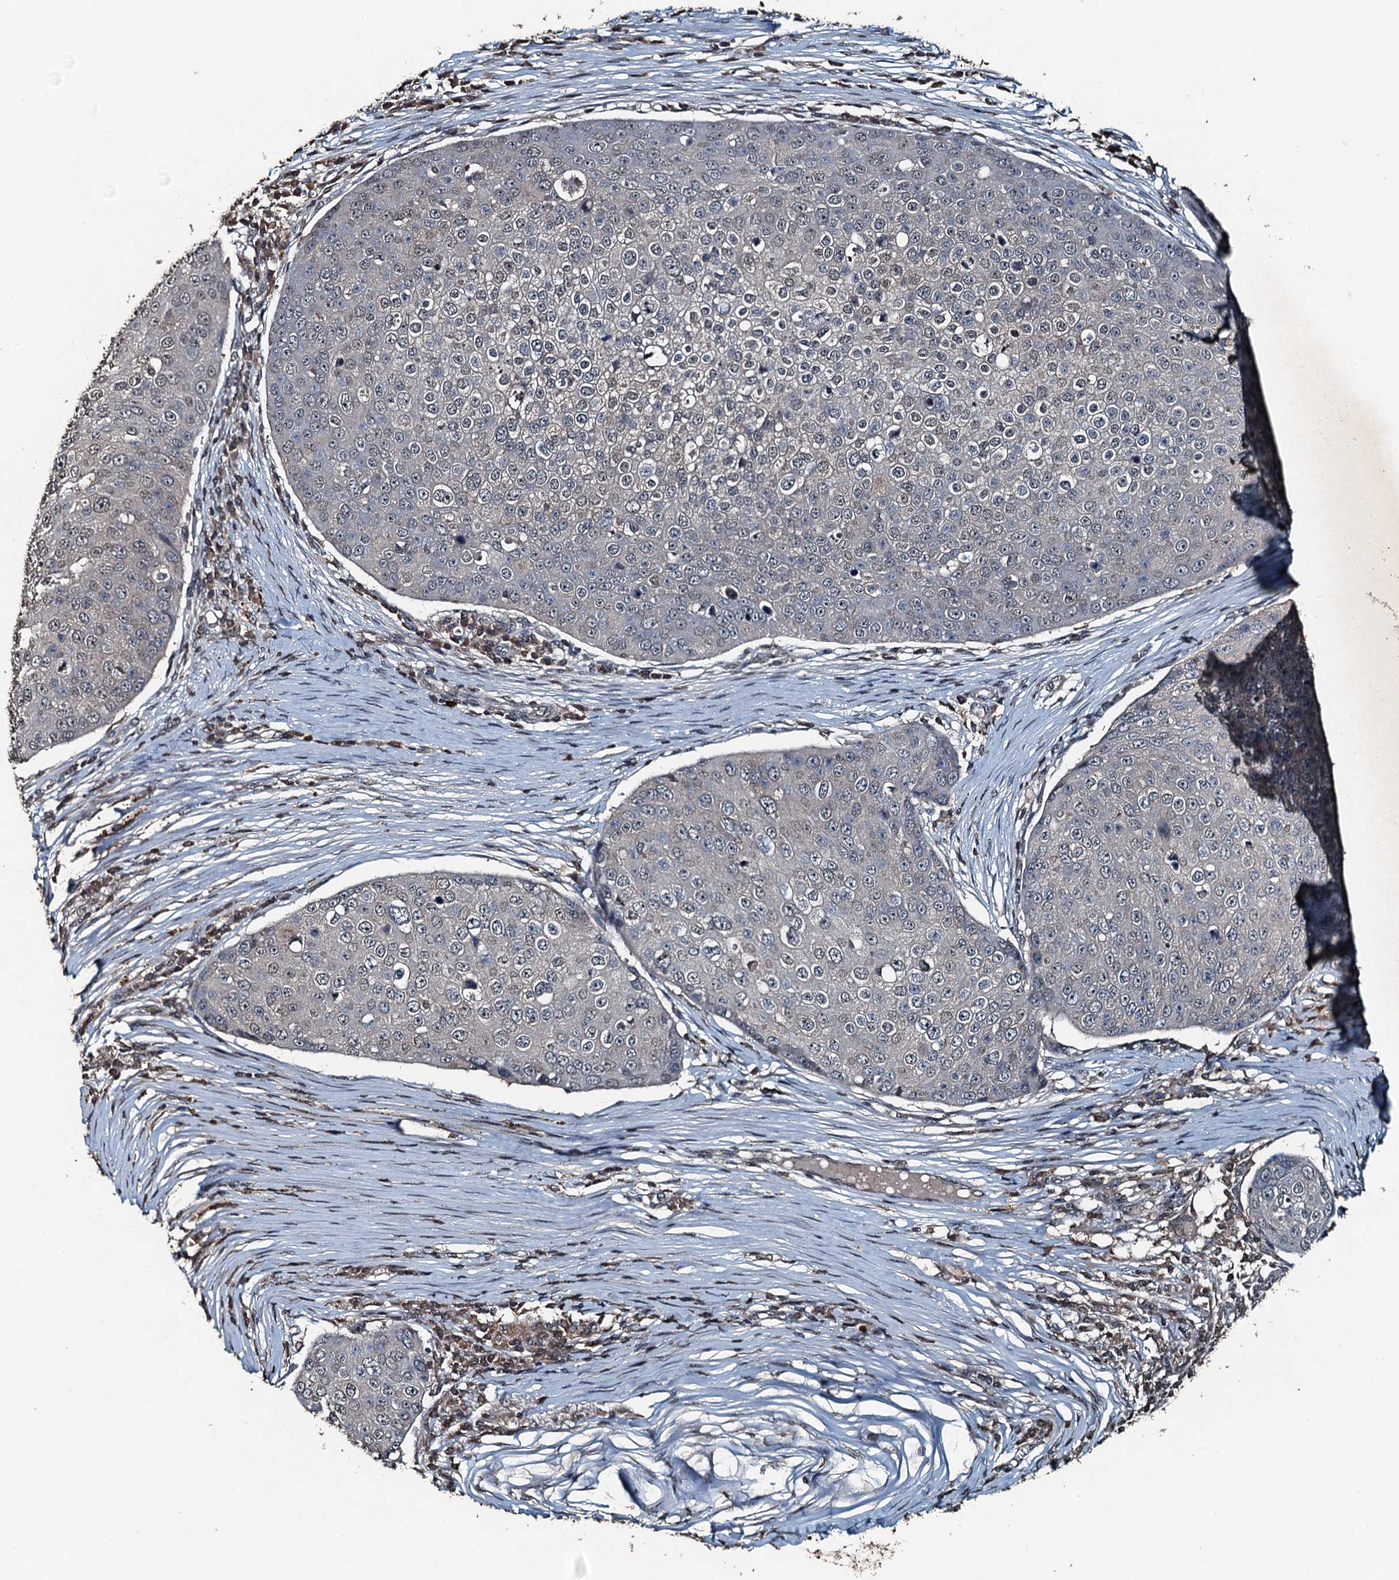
{"staining": {"intensity": "negative", "quantity": "none", "location": "none"}, "tissue": "skin cancer", "cell_type": "Tumor cells", "image_type": "cancer", "snomed": [{"axis": "morphology", "description": "Squamous cell carcinoma, NOS"}, {"axis": "topography", "description": "Skin"}], "caption": "Micrograph shows no significant protein staining in tumor cells of skin cancer.", "gene": "TCTN1", "patient": {"sex": "male", "age": 71}}